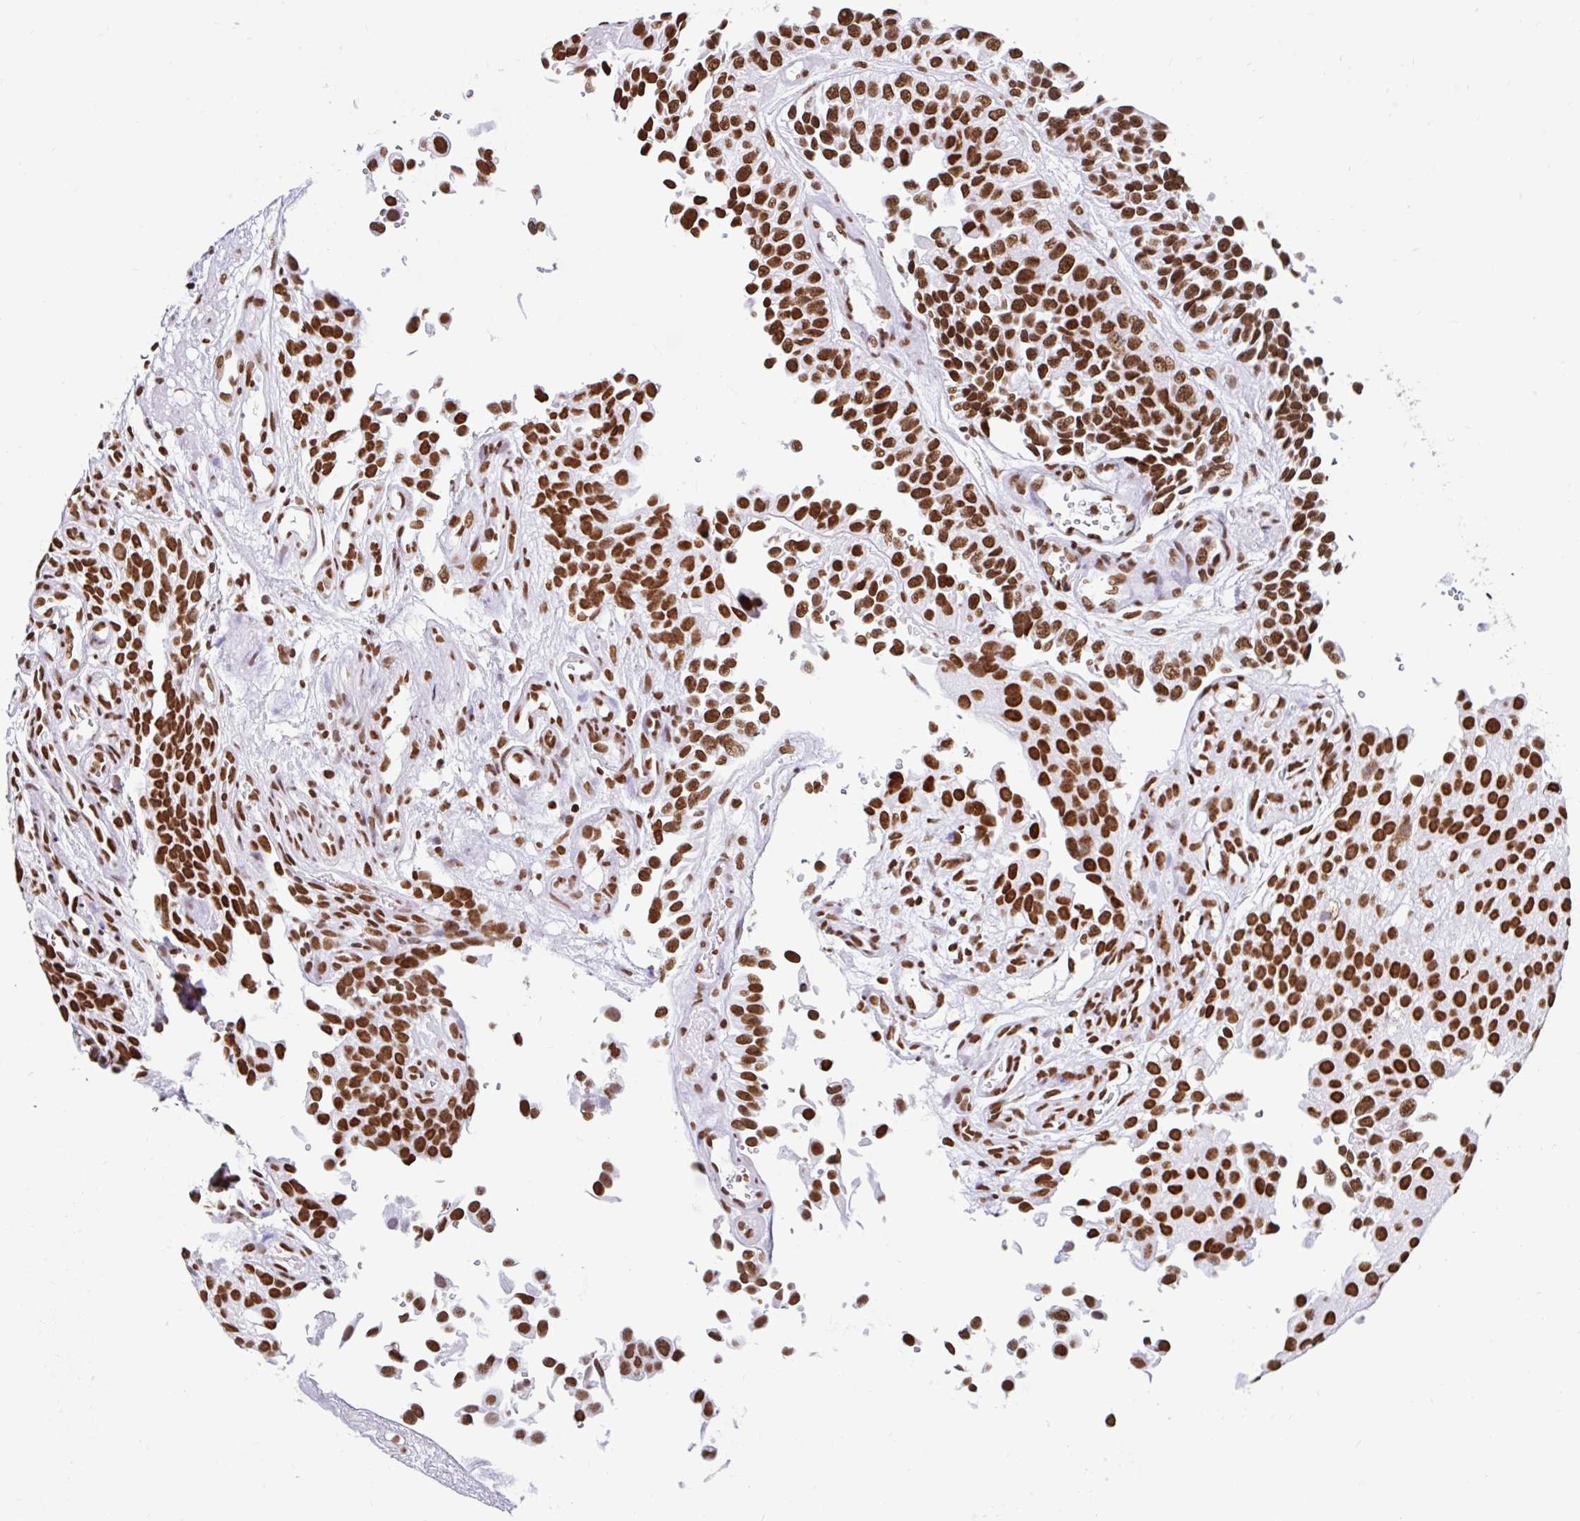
{"staining": {"intensity": "strong", "quantity": ">75%", "location": "nuclear"}, "tissue": "urothelial cancer", "cell_type": "Tumor cells", "image_type": "cancer", "snomed": [{"axis": "morphology", "description": "Urothelial carcinoma, NOS"}, {"axis": "topography", "description": "Urinary bladder"}], "caption": "Approximately >75% of tumor cells in human urothelial cancer show strong nuclear protein staining as visualized by brown immunohistochemical staining.", "gene": "KHDRBS1", "patient": {"sex": "male", "age": 87}}